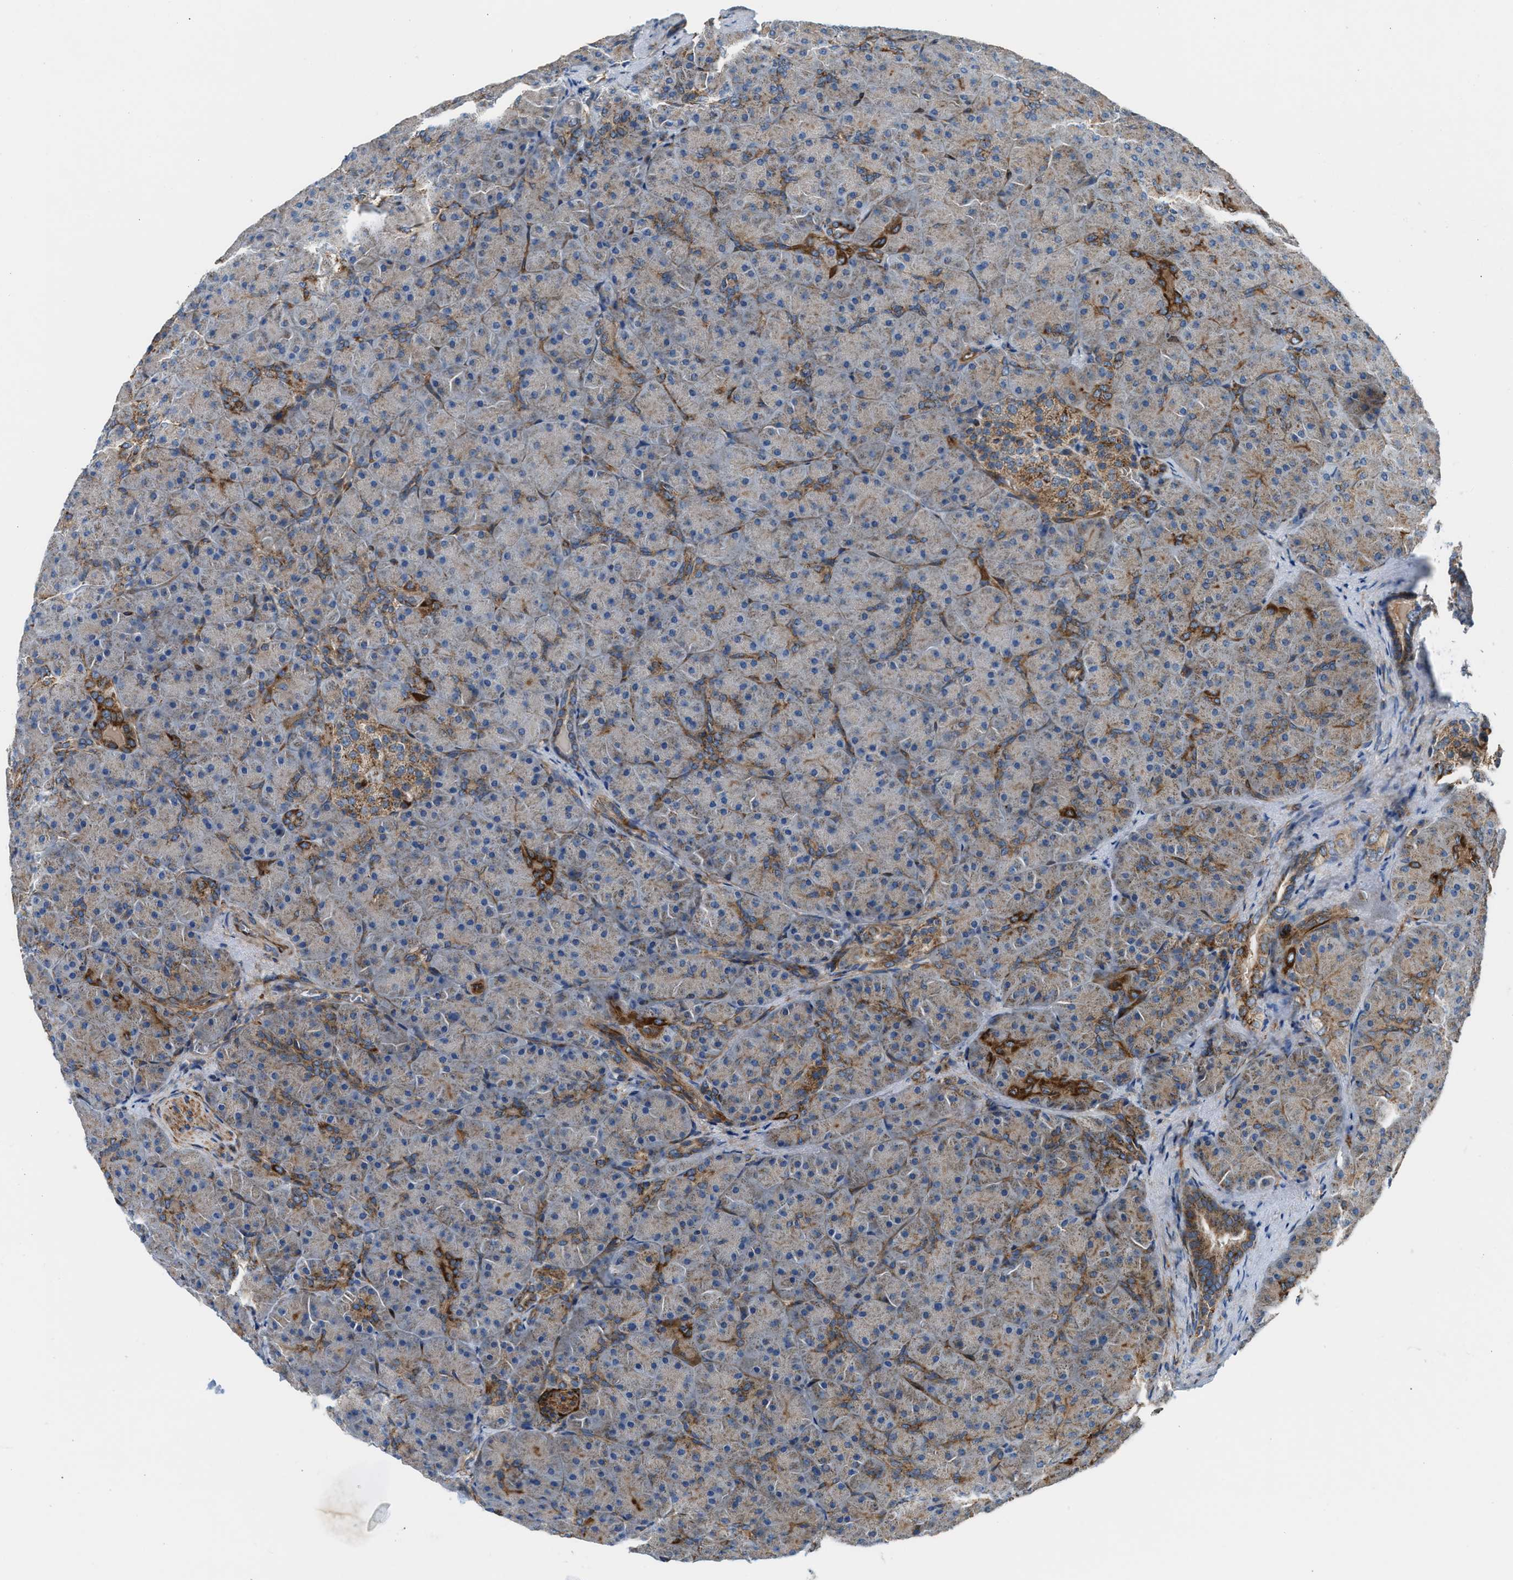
{"staining": {"intensity": "moderate", "quantity": "25%-75%", "location": "cytoplasmic/membranous"}, "tissue": "pancreas", "cell_type": "Exocrine glandular cells", "image_type": "normal", "snomed": [{"axis": "morphology", "description": "Normal tissue, NOS"}, {"axis": "topography", "description": "Pancreas"}], "caption": "Pancreas stained with DAB immunohistochemistry (IHC) demonstrates medium levels of moderate cytoplasmic/membranous expression in about 25%-75% of exocrine glandular cells. The staining was performed using DAB (3,3'-diaminobenzidine), with brown indicating positive protein expression. Nuclei are stained blue with hematoxylin.", "gene": "SLC10A3", "patient": {"sex": "male", "age": 66}}